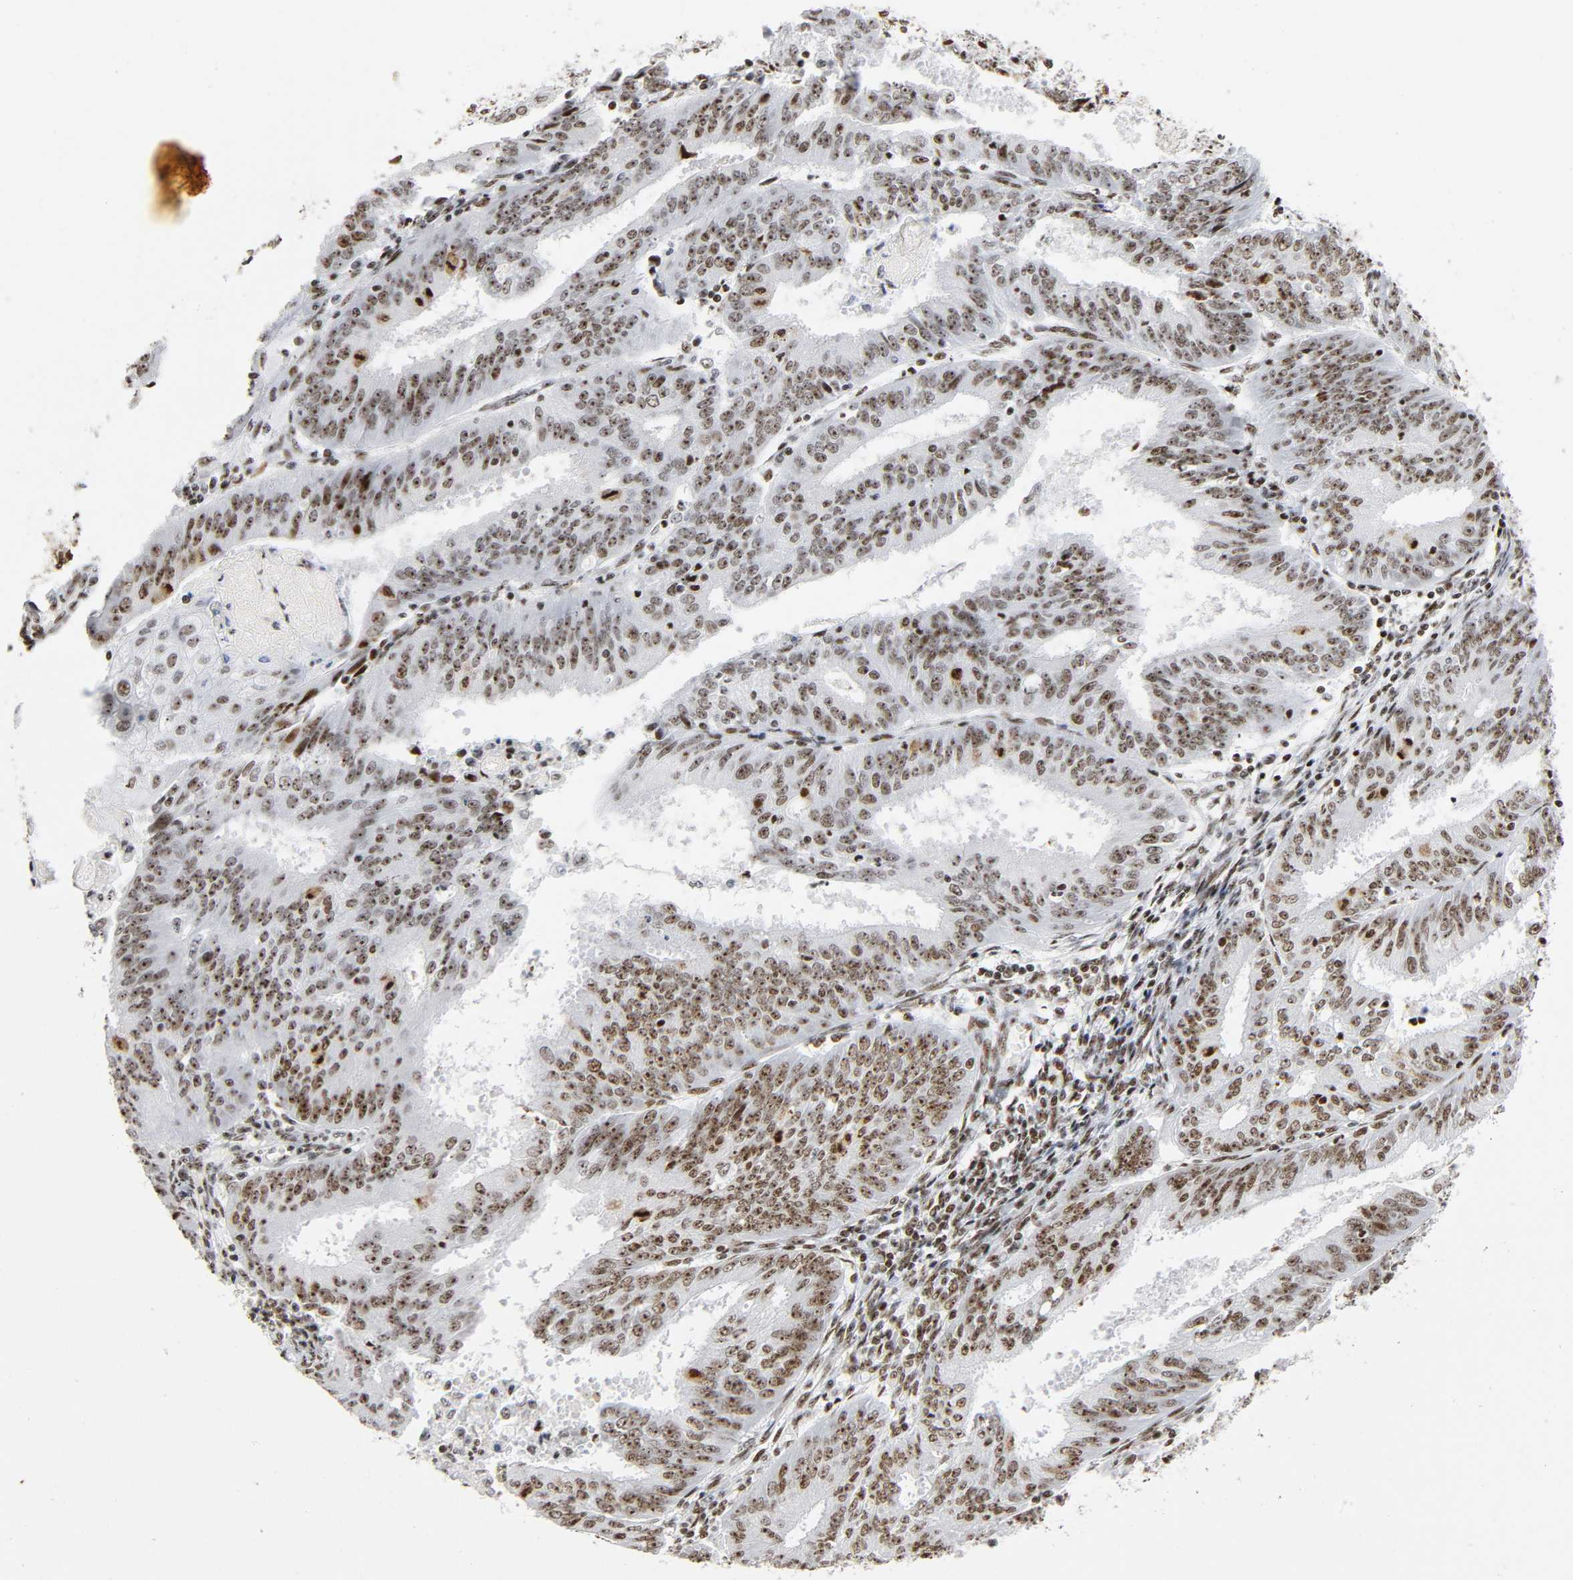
{"staining": {"intensity": "strong", "quantity": ">75%", "location": "nuclear"}, "tissue": "endometrial cancer", "cell_type": "Tumor cells", "image_type": "cancer", "snomed": [{"axis": "morphology", "description": "Adenocarcinoma, NOS"}, {"axis": "topography", "description": "Endometrium"}], "caption": "Protein expression by immunohistochemistry (IHC) shows strong nuclear positivity in about >75% of tumor cells in endometrial cancer. The protein is stained brown, and the nuclei are stained in blue (DAB IHC with brightfield microscopy, high magnification).", "gene": "UBTF", "patient": {"sex": "female", "age": 42}}